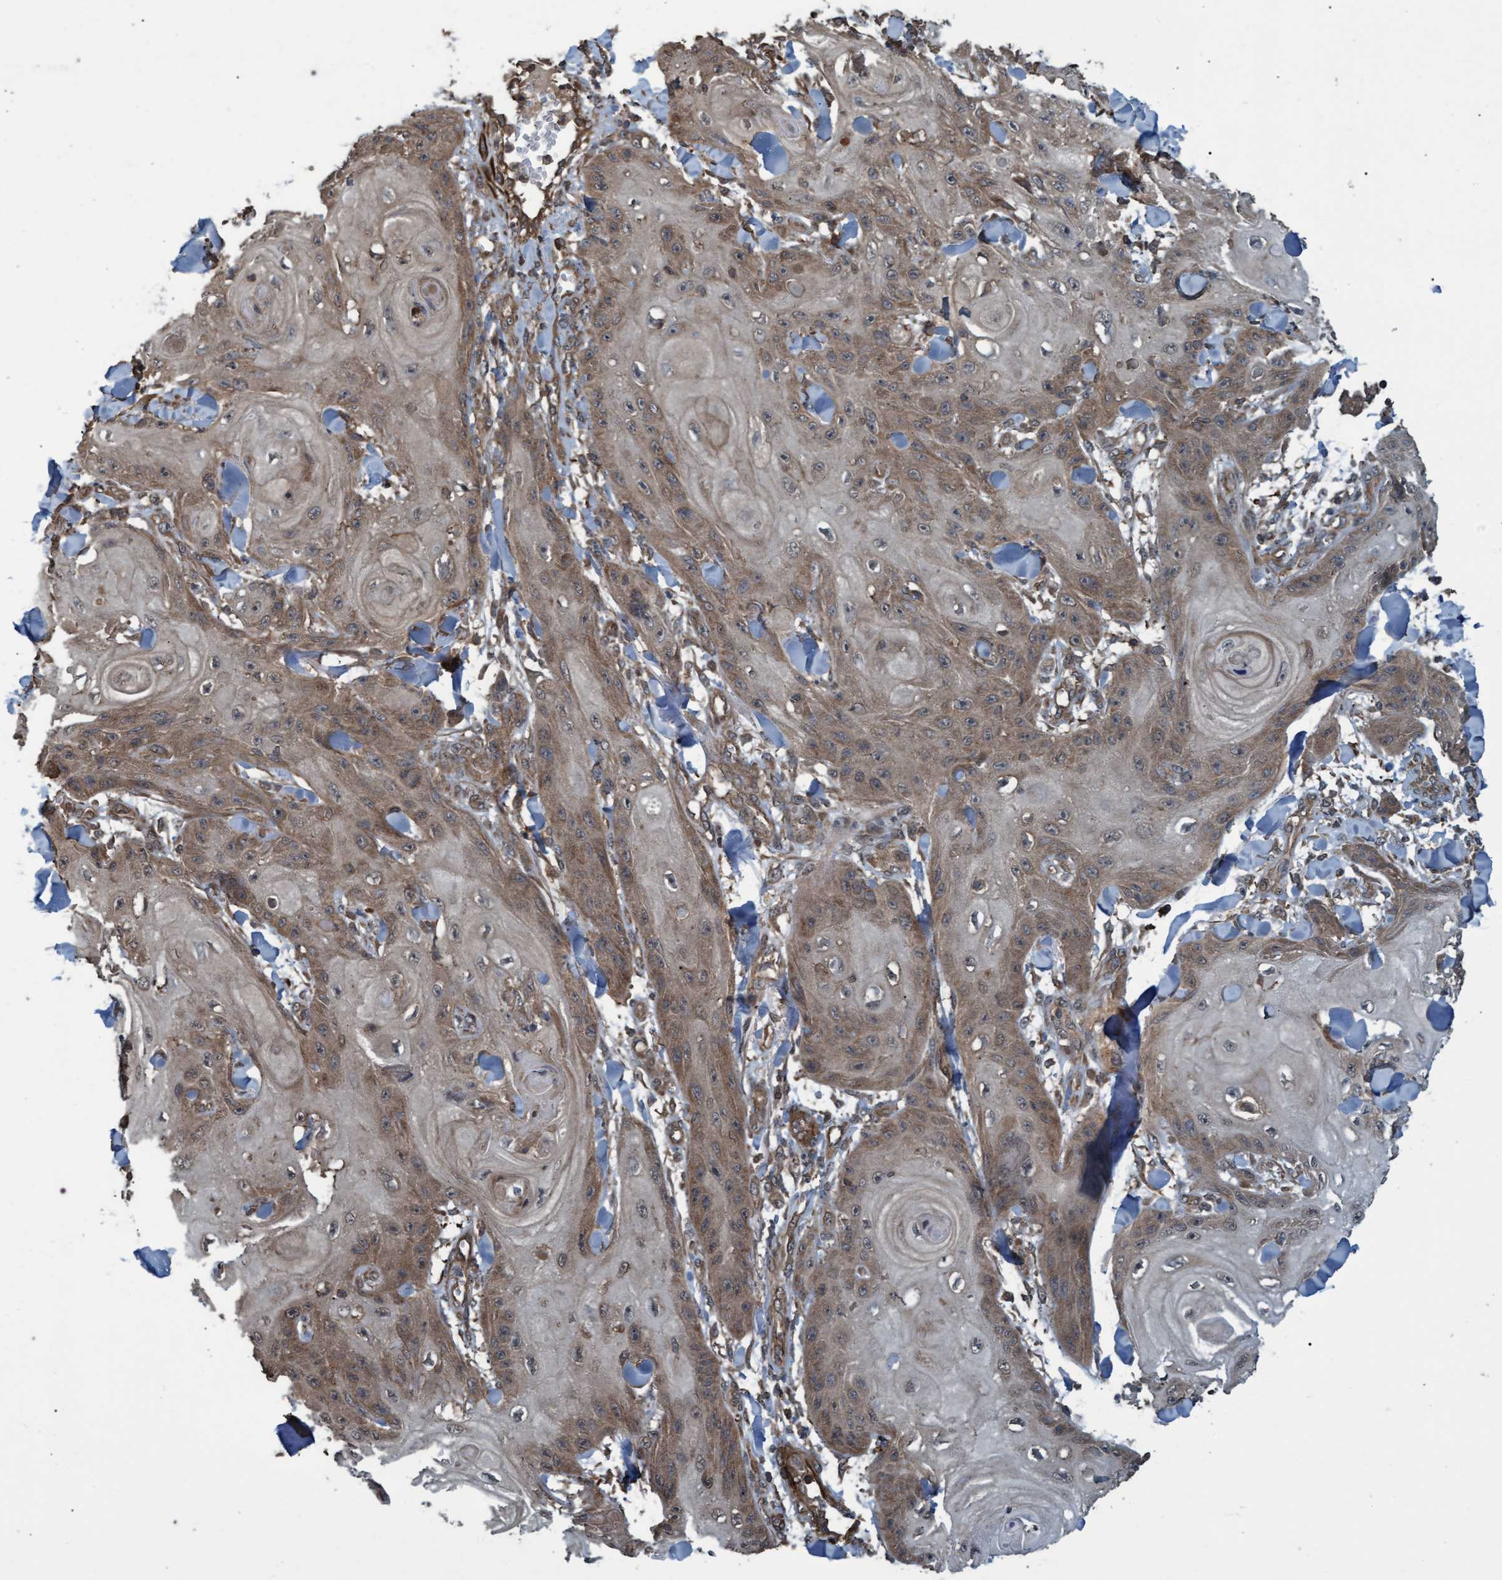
{"staining": {"intensity": "moderate", "quantity": "25%-75%", "location": "cytoplasmic/membranous"}, "tissue": "skin cancer", "cell_type": "Tumor cells", "image_type": "cancer", "snomed": [{"axis": "morphology", "description": "Squamous cell carcinoma, NOS"}, {"axis": "topography", "description": "Skin"}], "caption": "Tumor cells show medium levels of moderate cytoplasmic/membranous positivity in approximately 25%-75% of cells in skin squamous cell carcinoma.", "gene": "GGT6", "patient": {"sex": "male", "age": 74}}